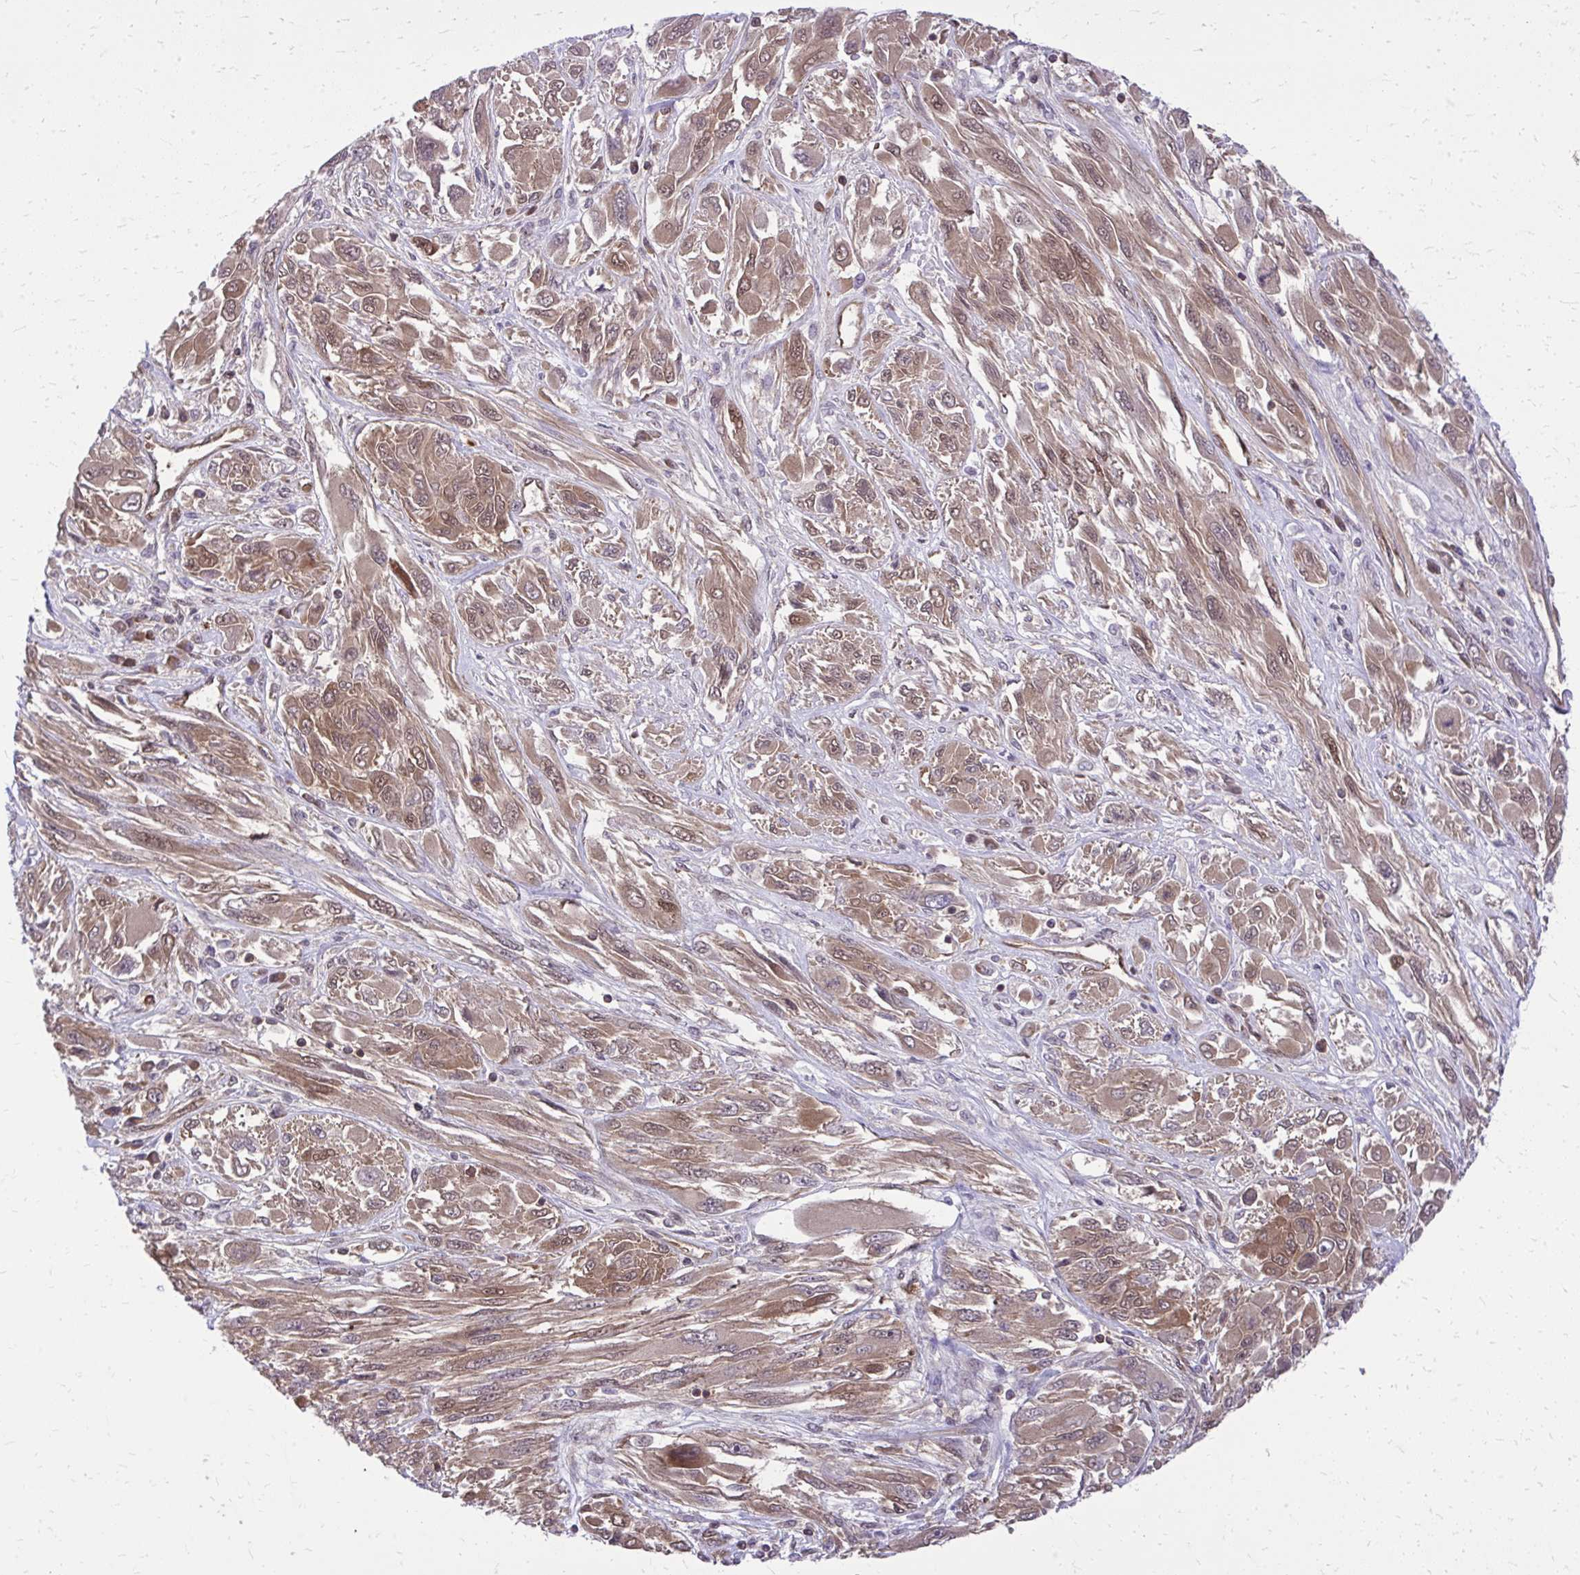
{"staining": {"intensity": "moderate", "quantity": ">75%", "location": "cytoplasmic/membranous,nuclear"}, "tissue": "melanoma", "cell_type": "Tumor cells", "image_type": "cancer", "snomed": [{"axis": "morphology", "description": "Malignant melanoma, NOS"}, {"axis": "topography", "description": "Skin"}], "caption": "IHC (DAB (3,3'-diaminobenzidine)) staining of human melanoma displays moderate cytoplasmic/membranous and nuclear protein staining in about >75% of tumor cells.", "gene": "PPP5C", "patient": {"sex": "female", "age": 91}}